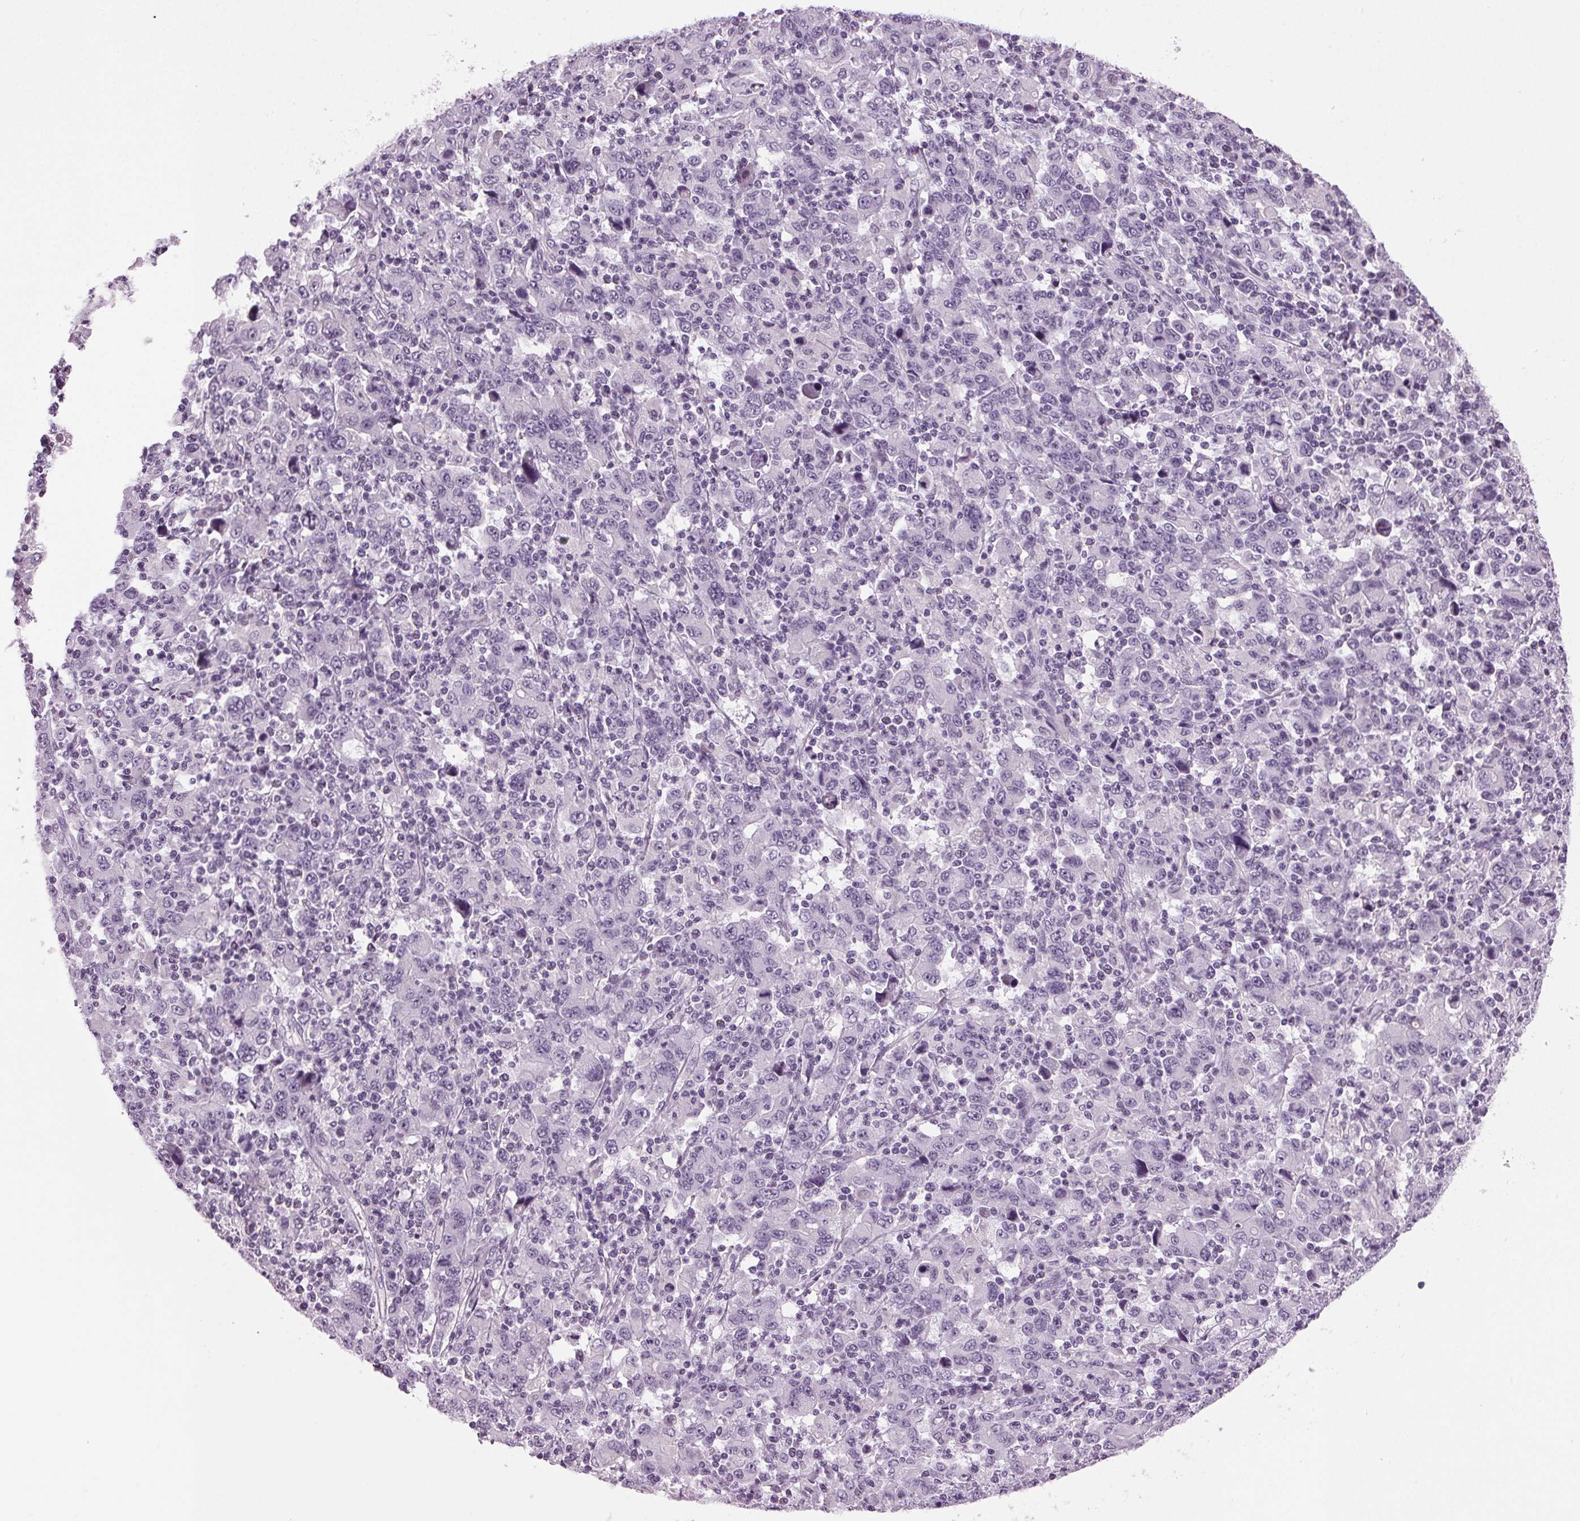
{"staining": {"intensity": "negative", "quantity": "none", "location": "none"}, "tissue": "stomach cancer", "cell_type": "Tumor cells", "image_type": "cancer", "snomed": [{"axis": "morphology", "description": "Adenocarcinoma, NOS"}, {"axis": "topography", "description": "Stomach, upper"}], "caption": "Protein analysis of adenocarcinoma (stomach) reveals no significant positivity in tumor cells. (DAB IHC with hematoxylin counter stain).", "gene": "DNAH12", "patient": {"sex": "male", "age": 69}}